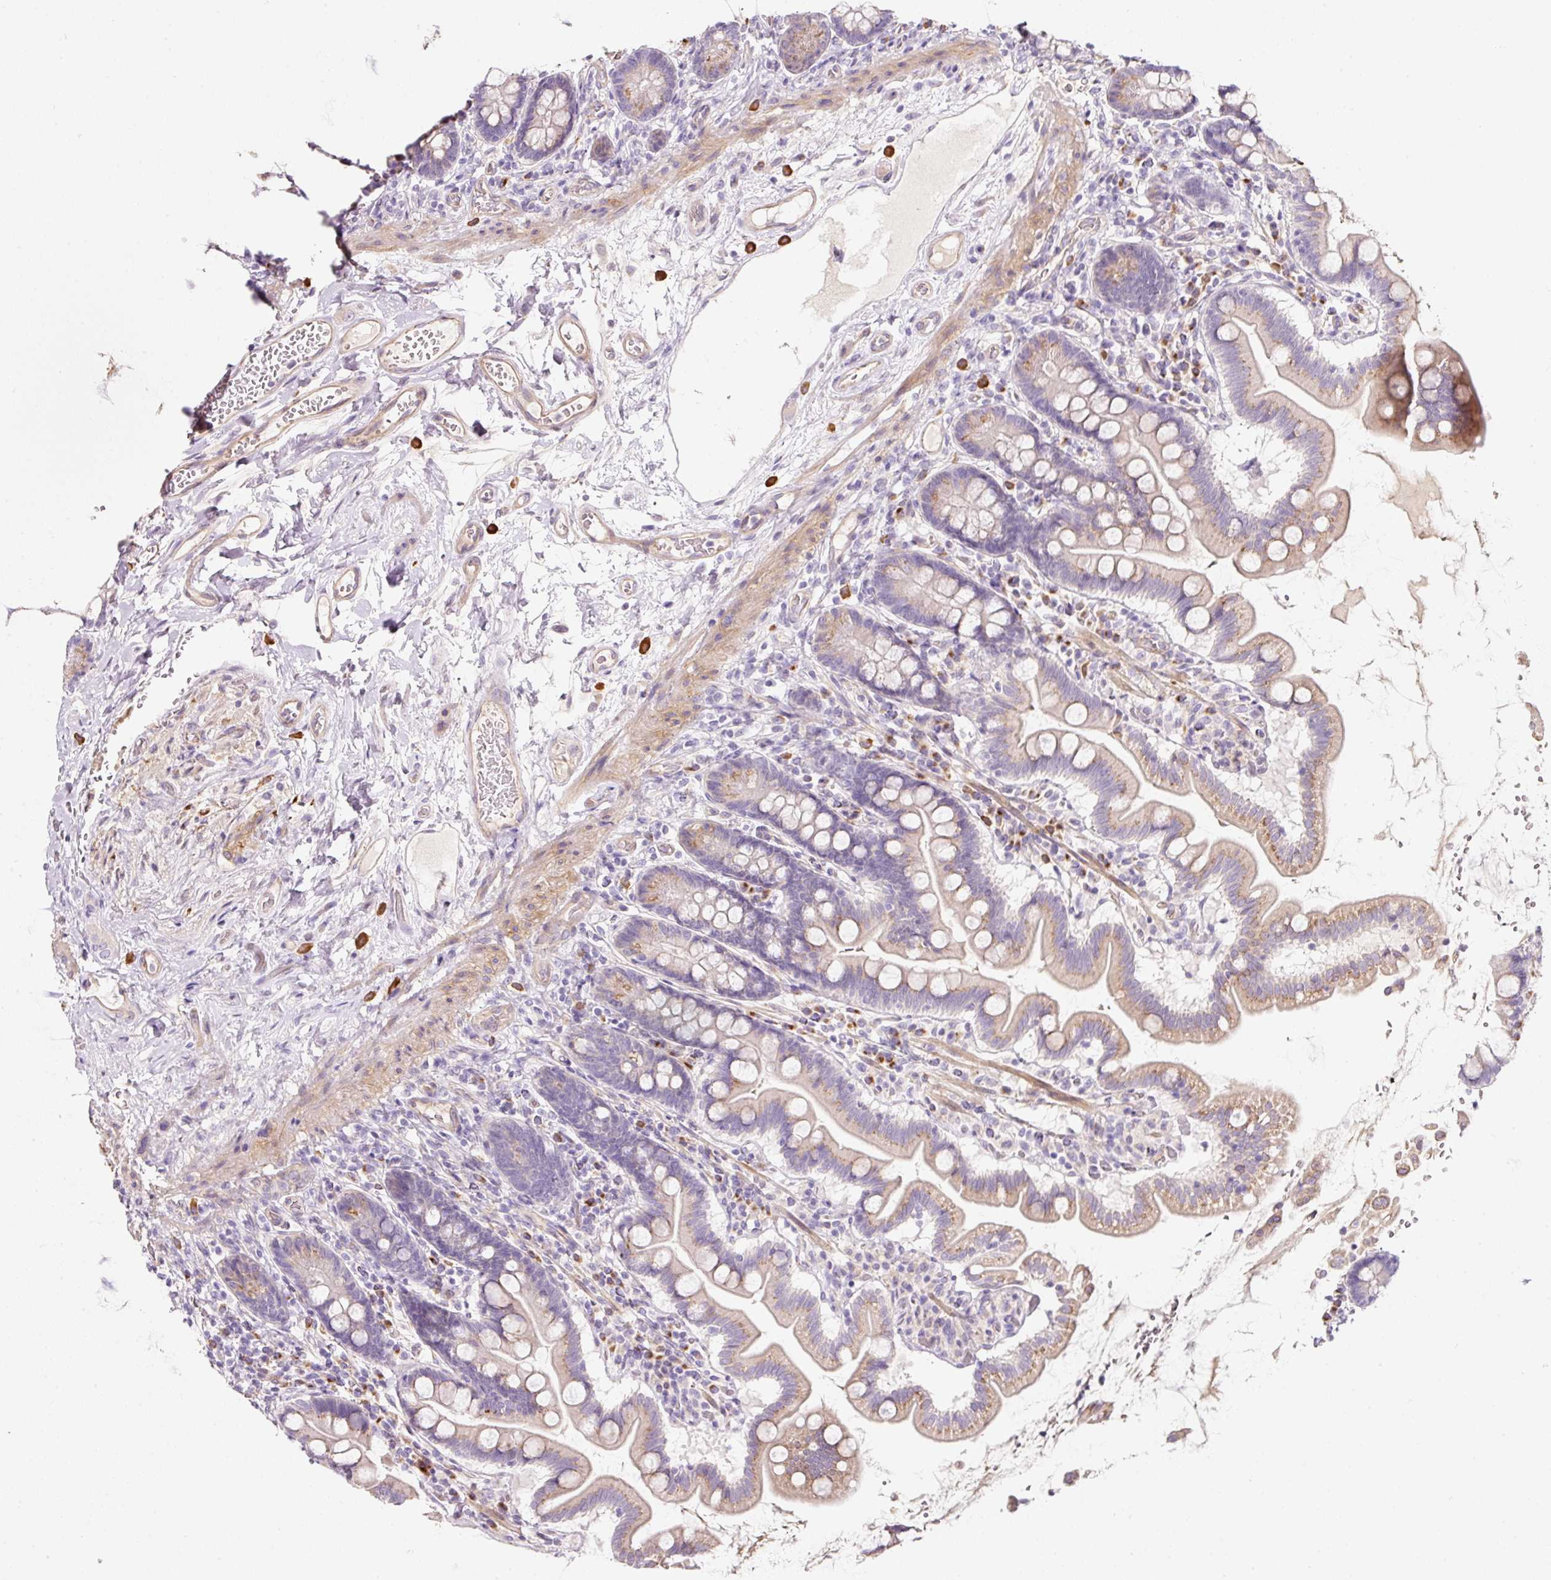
{"staining": {"intensity": "weak", "quantity": "25%-75%", "location": "cytoplasmic/membranous"}, "tissue": "small intestine", "cell_type": "Glandular cells", "image_type": "normal", "snomed": [{"axis": "morphology", "description": "Normal tissue, NOS"}, {"axis": "topography", "description": "Small intestine"}], "caption": "The image demonstrates staining of normal small intestine, revealing weak cytoplasmic/membranous protein staining (brown color) within glandular cells.", "gene": "NBPF11", "patient": {"sex": "female", "age": 64}}